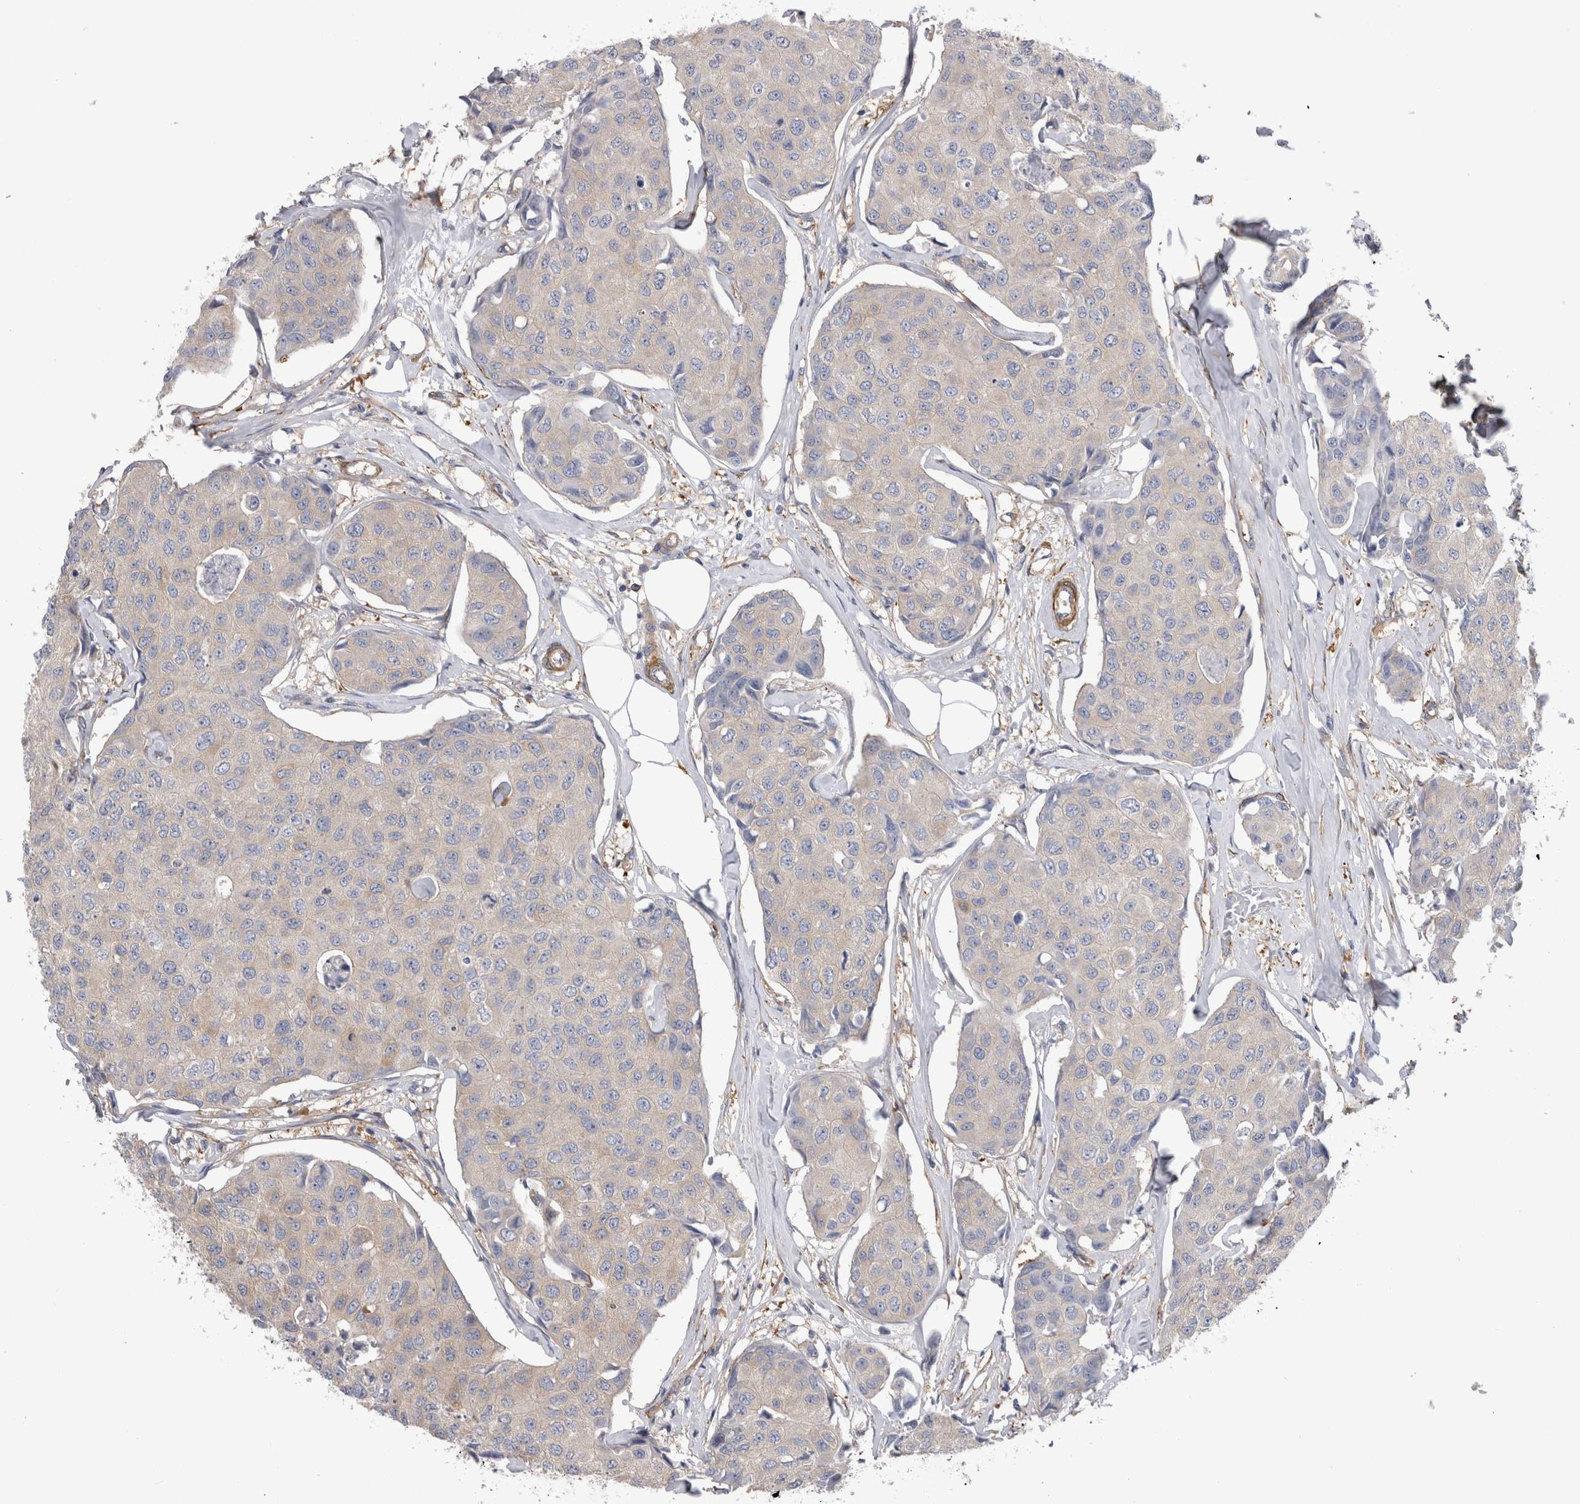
{"staining": {"intensity": "negative", "quantity": "none", "location": "none"}, "tissue": "breast cancer", "cell_type": "Tumor cells", "image_type": "cancer", "snomed": [{"axis": "morphology", "description": "Duct carcinoma"}, {"axis": "topography", "description": "Breast"}], "caption": "Immunohistochemistry (IHC) photomicrograph of neoplastic tissue: human breast invasive ductal carcinoma stained with DAB (3,3'-diaminobenzidine) exhibits no significant protein positivity in tumor cells.", "gene": "EPRS1", "patient": {"sex": "female", "age": 80}}